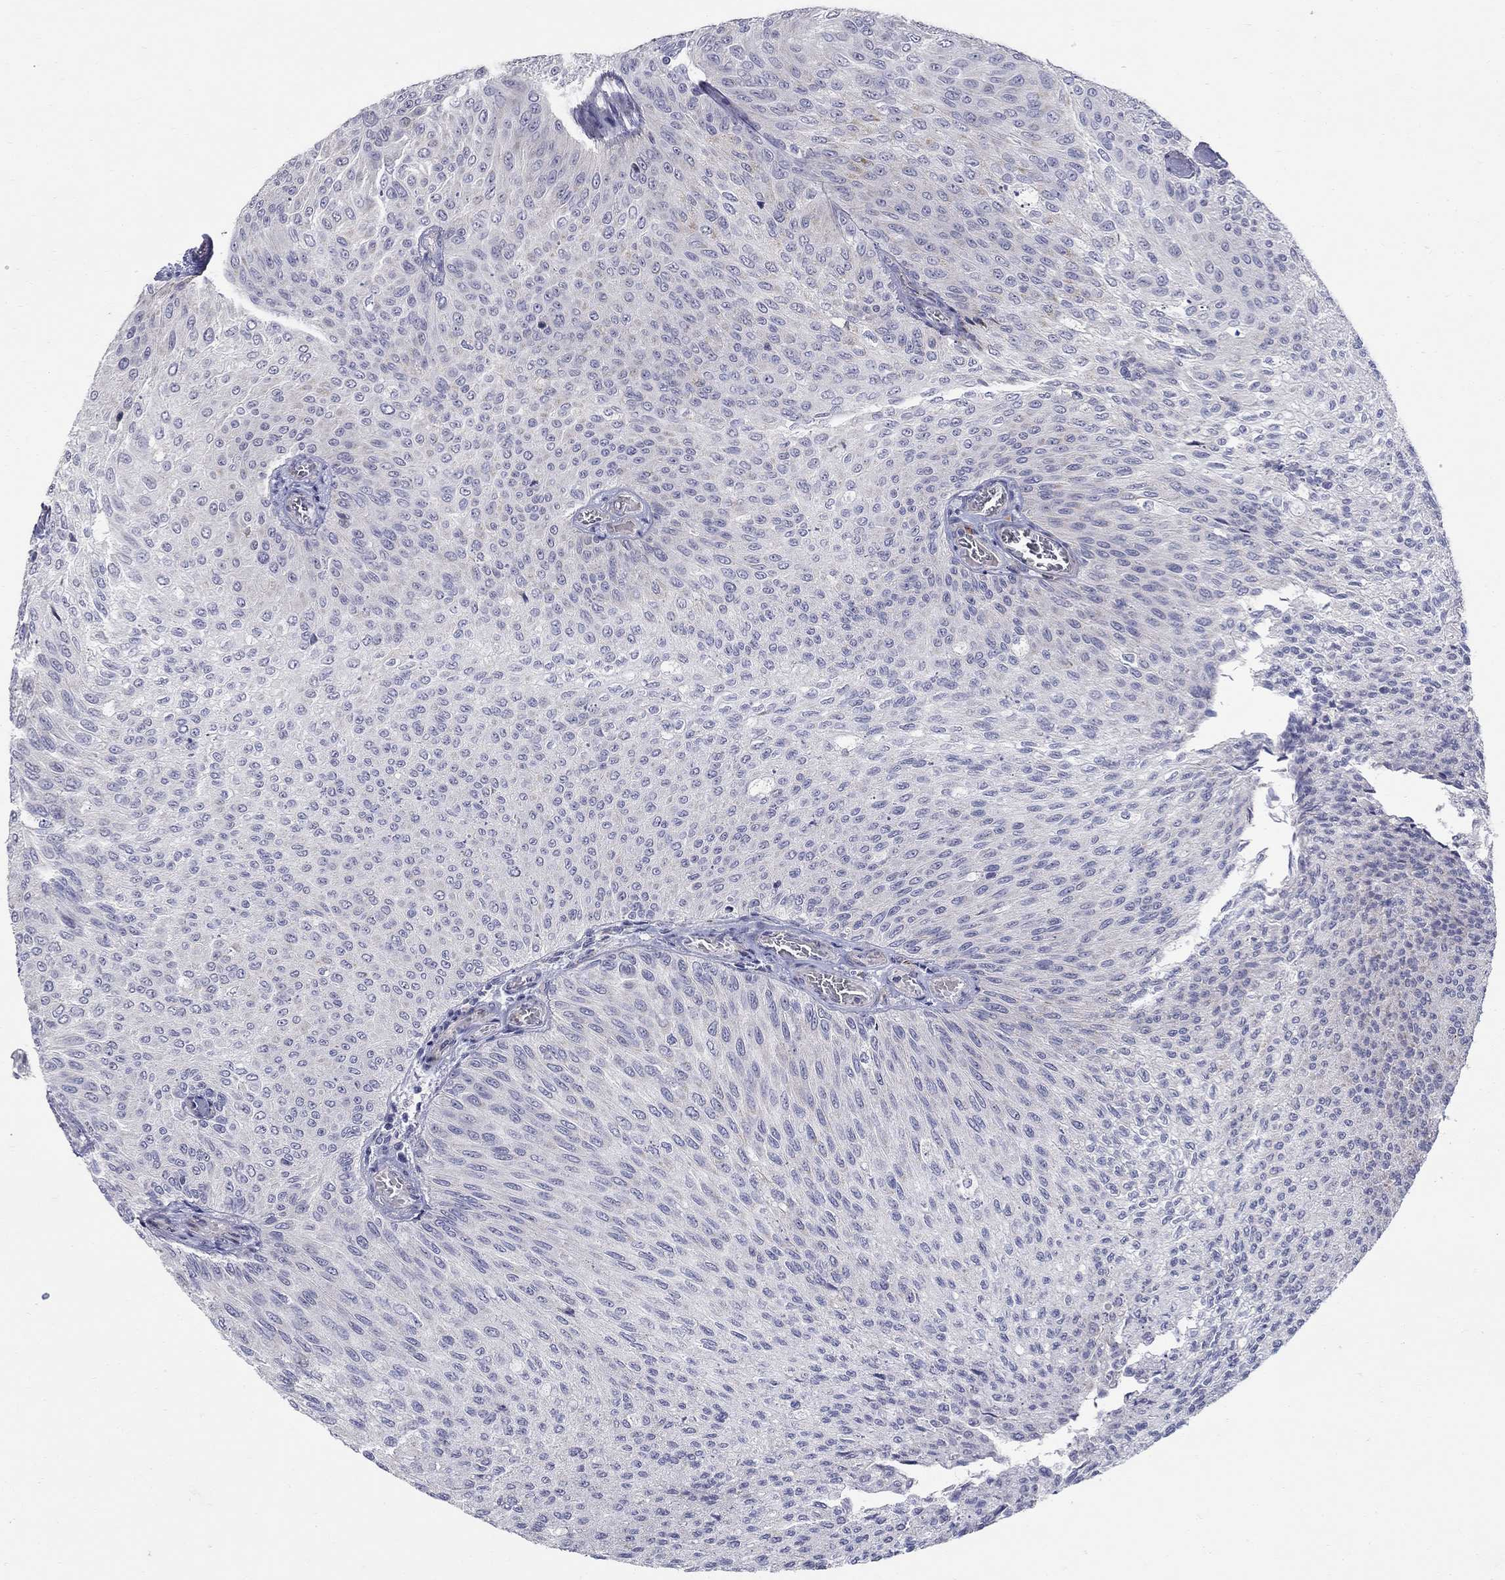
{"staining": {"intensity": "negative", "quantity": "none", "location": "none"}, "tissue": "urothelial cancer", "cell_type": "Tumor cells", "image_type": "cancer", "snomed": [{"axis": "morphology", "description": "Urothelial carcinoma, Low grade"}, {"axis": "topography", "description": "Ureter, NOS"}, {"axis": "topography", "description": "Urinary bladder"}], "caption": "Immunohistochemistry of low-grade urothelial carcinoma demonstrates no expression in tumor cells.", "gene": "HMX2", "patient": {"sex": "male", "age": 78}}